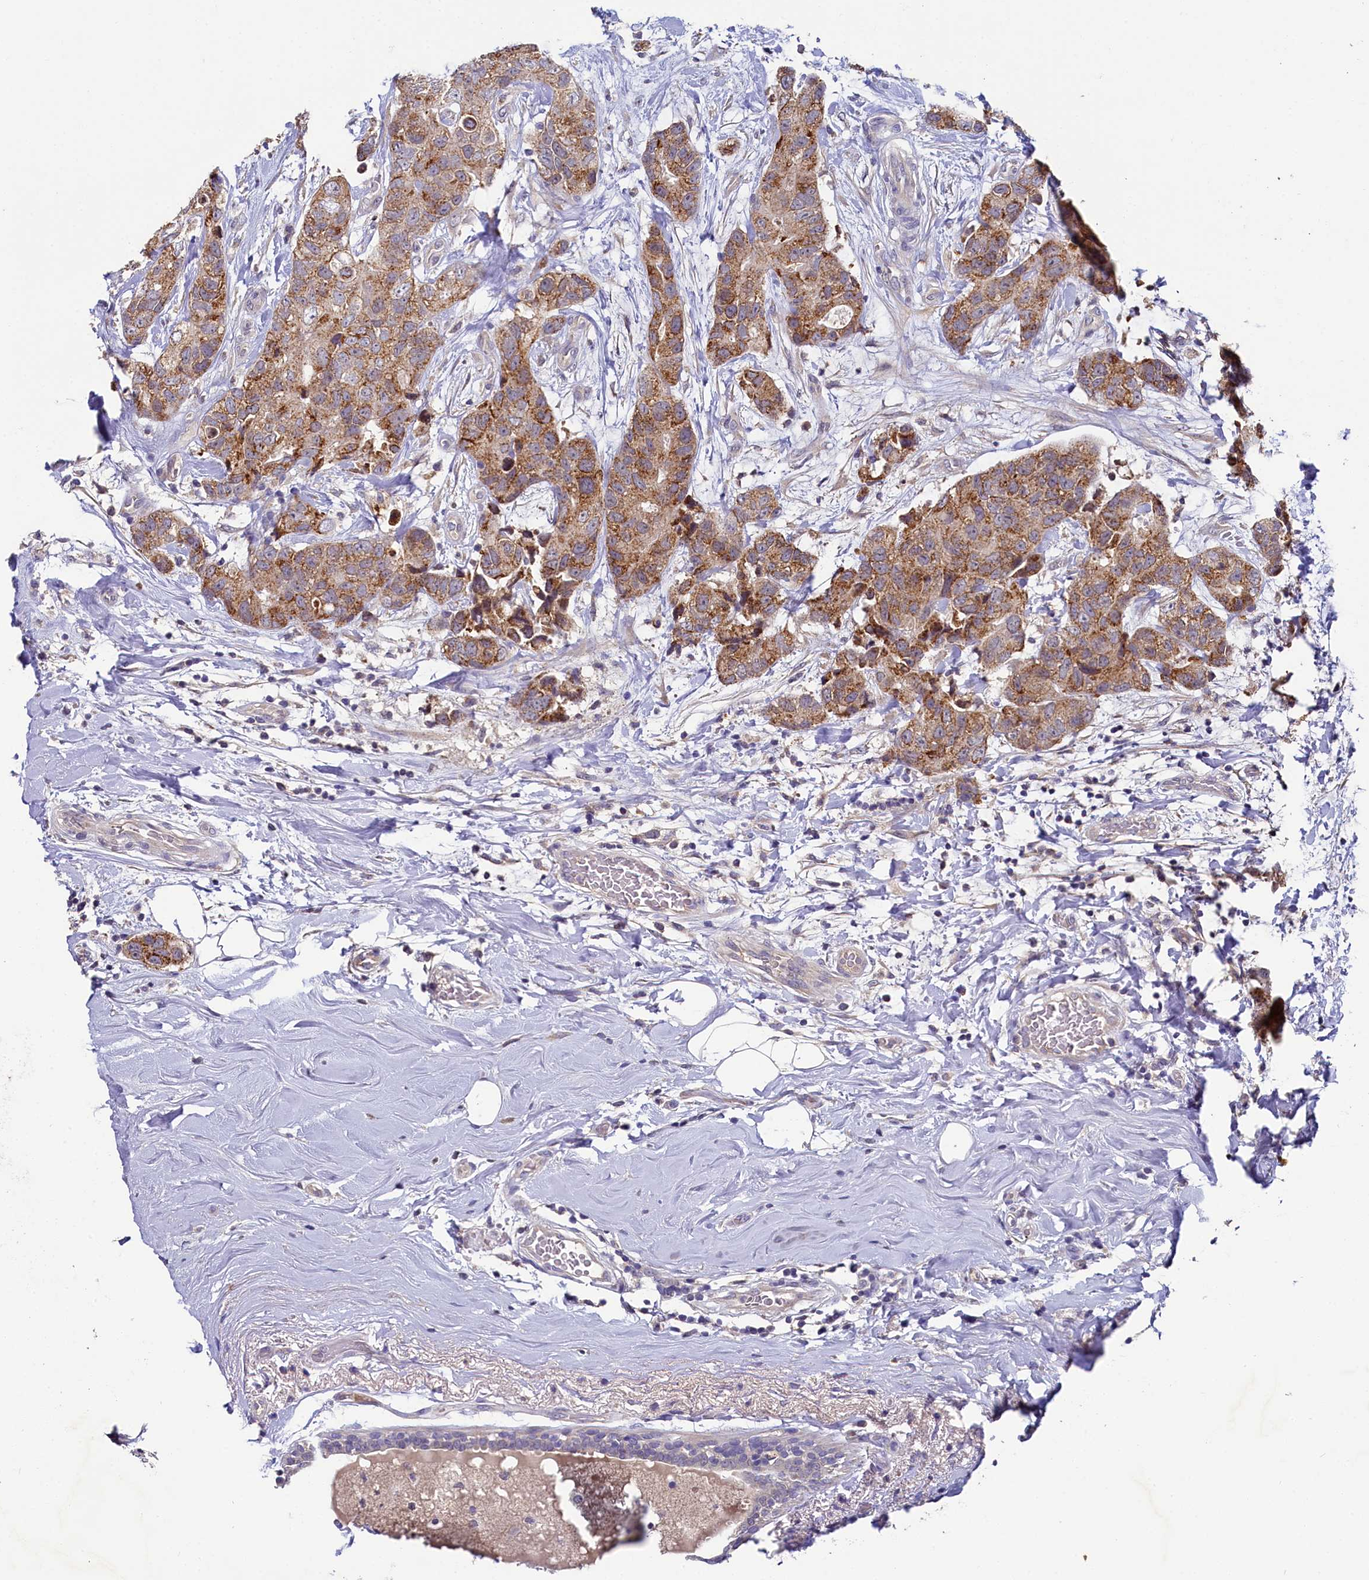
{"staining": {"intensity": "moderate", "quantity": ">75%", "location": "cytoplasmic/membranous,nuclear"}, "tissue": "breast cancer", "cell_type": "Tumor cells", "image_type": "cancer", "snomed": [{"axis": "morphology", "description": "Duct carcinoma"}, {"axis": "topography", "description": "Breast"}], "caption": "Immunohistochemical staining of breast cancer displays medium levels of moderate cytoplasmic/membranous and nuclear positivity in approximately >75% of tumor cells. Immunohistochemistry stains the protein of interest in brown and the nuclei are stained blue.", "gene": "SPINK9", "patient": {"sex": "female", "age": 62}}